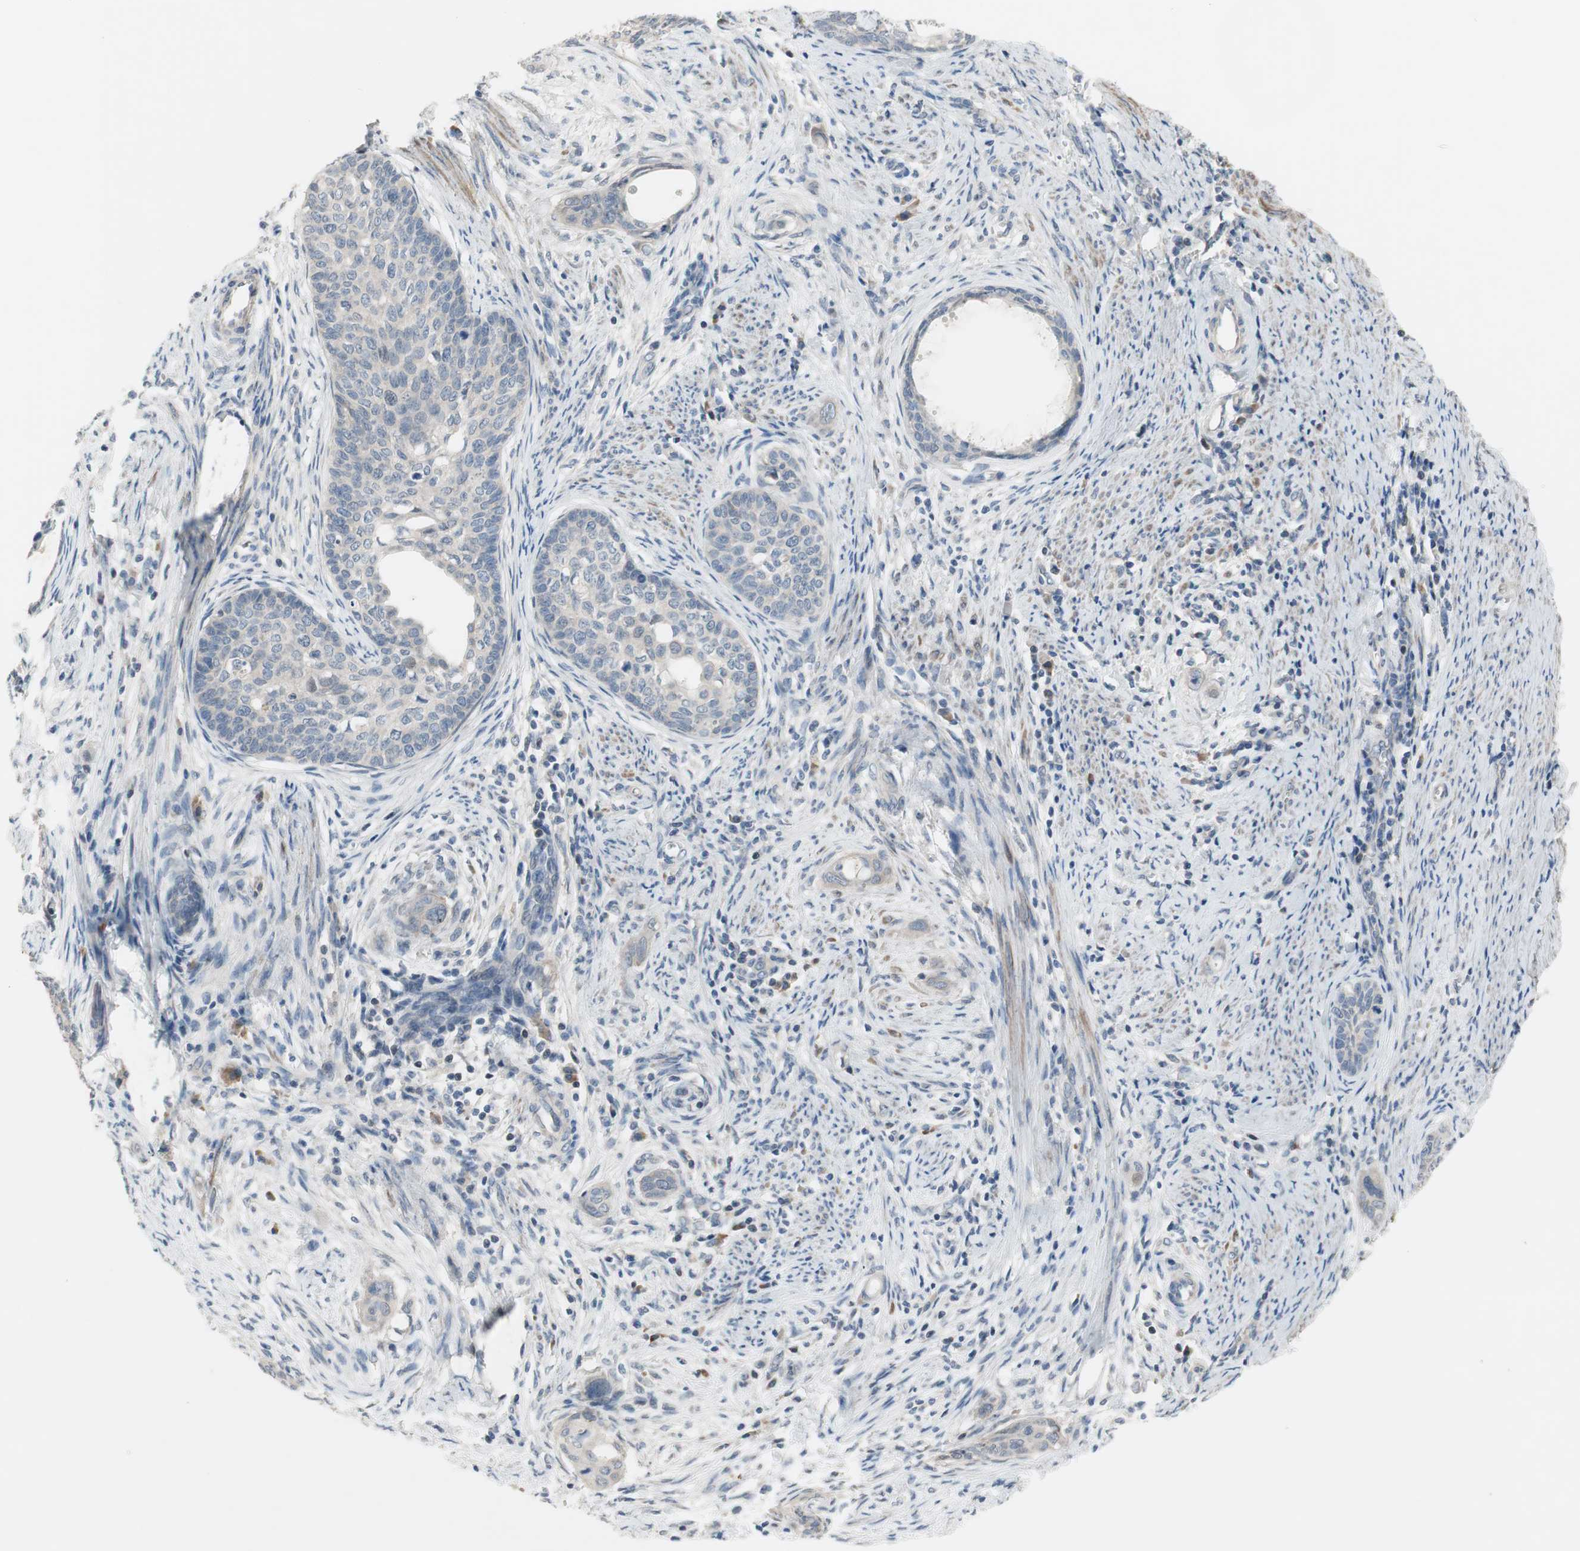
{"staining": {"intensity": "negative", "quantity": "none", "location": "none"}, "tissue": "cervical cancer", "cell_type": "Tumor cells", "image_type": "cancer", "snomed": [{"axis": "morphology", "description": "Squamous cell carcinoma, NOS"}, {"axis": "topography", "description": "Cervix"}], "caption": "Image shows no significant protein staining in tumor cells of cervical cancer.", "gene": "TACR3", "patient": {"sex": "female", "age": 33}}